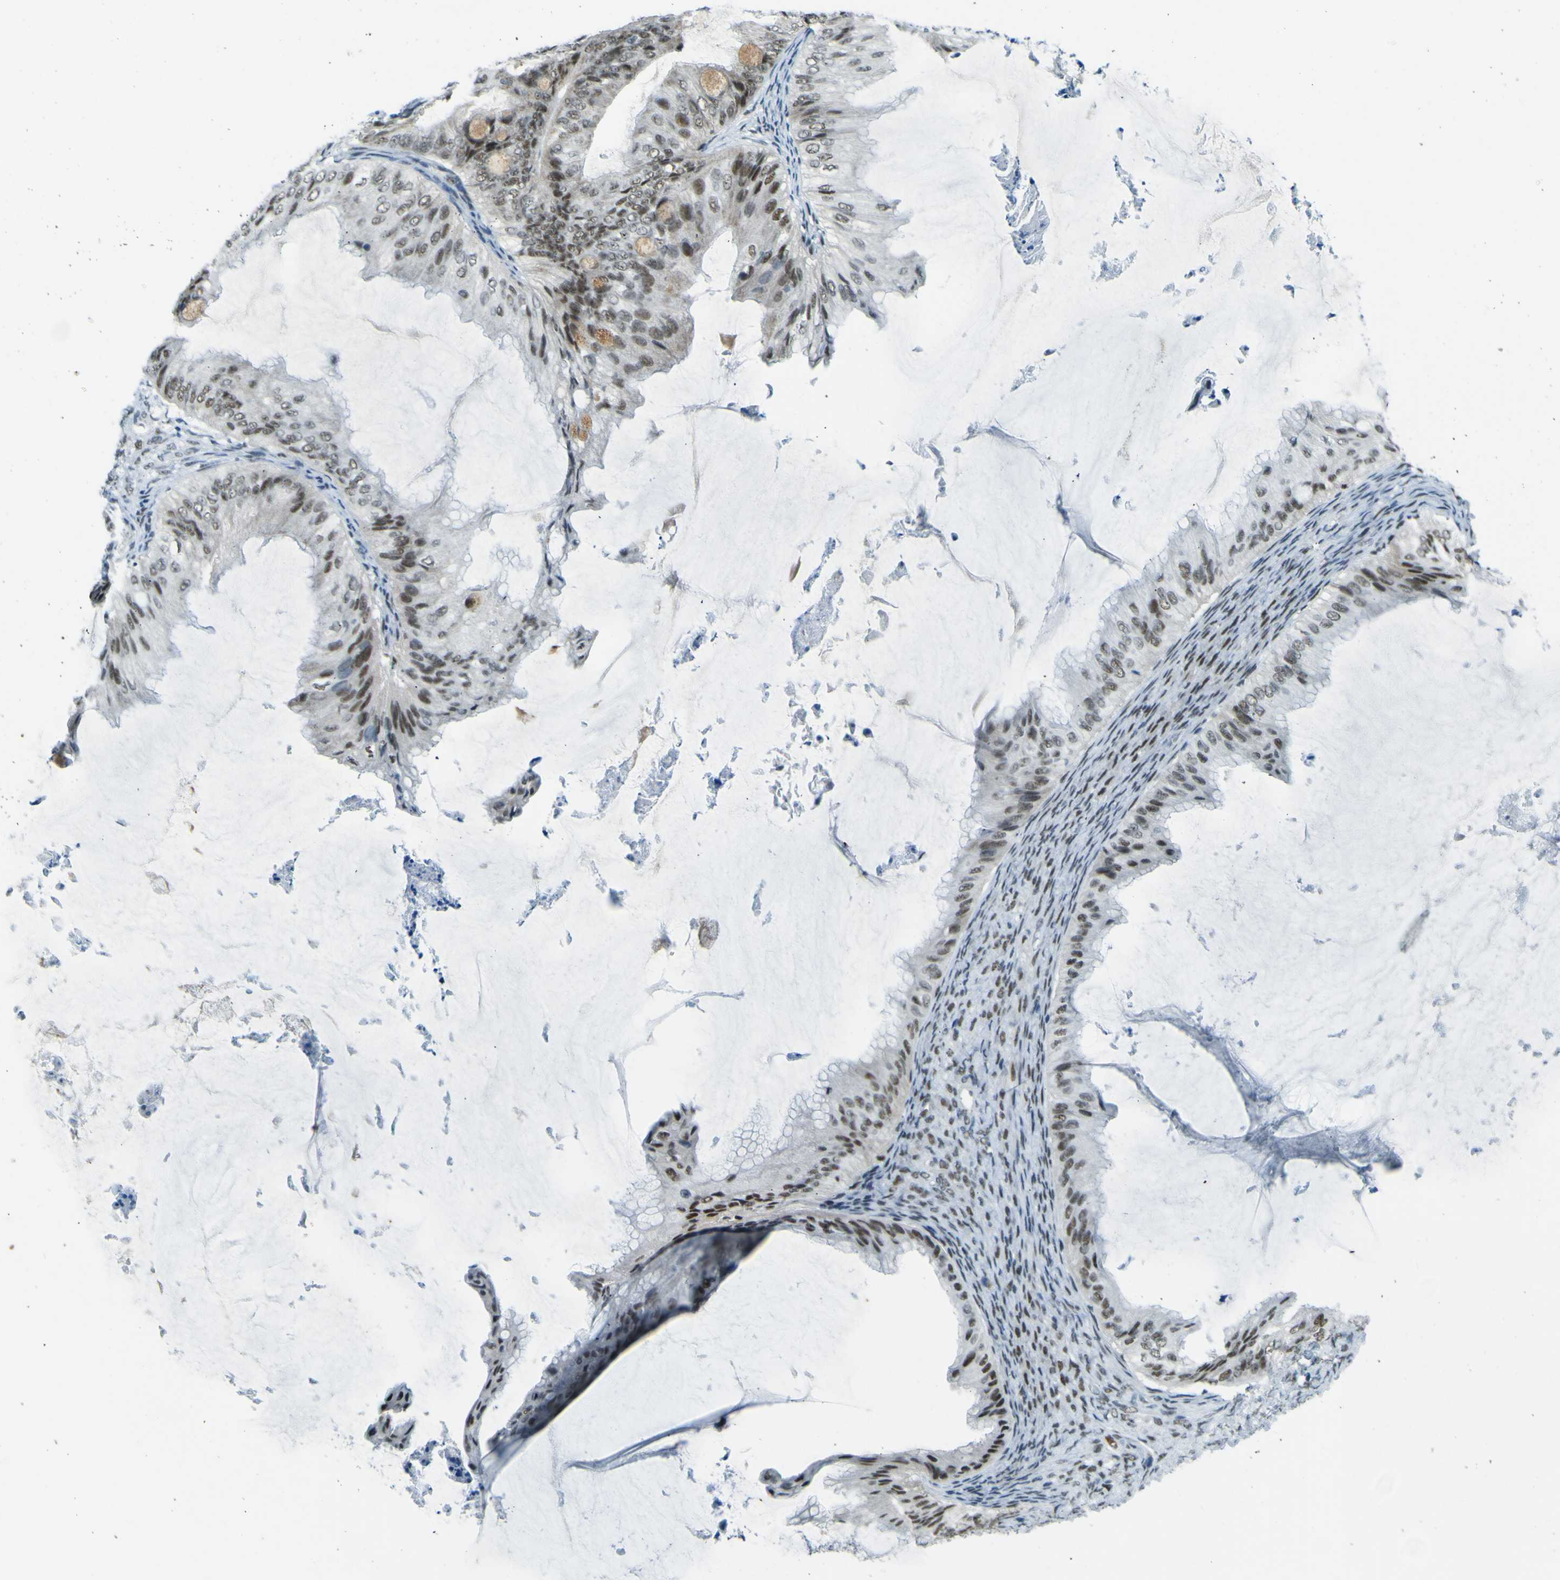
{"staining": {"intensity": "weak", "quantity": ">75%", "location": "nuclear"}, "tissue": "ovarian cancer", "cell_type": "Tumor cells", "image_type": "cancer", "snomed": [{"axis": "morphology", "description": "Cystadenocarcinoma, mucinous, NOS"}, {"axis": "topography", "description": "Ovary"}], "caption": "Protein analysis of ovarian cancer tissue displays weak nuclear staining in approximately >75% of tumor cells.", "gene": "CEBPG", "patient": {"sex": "female", "age": 61}}